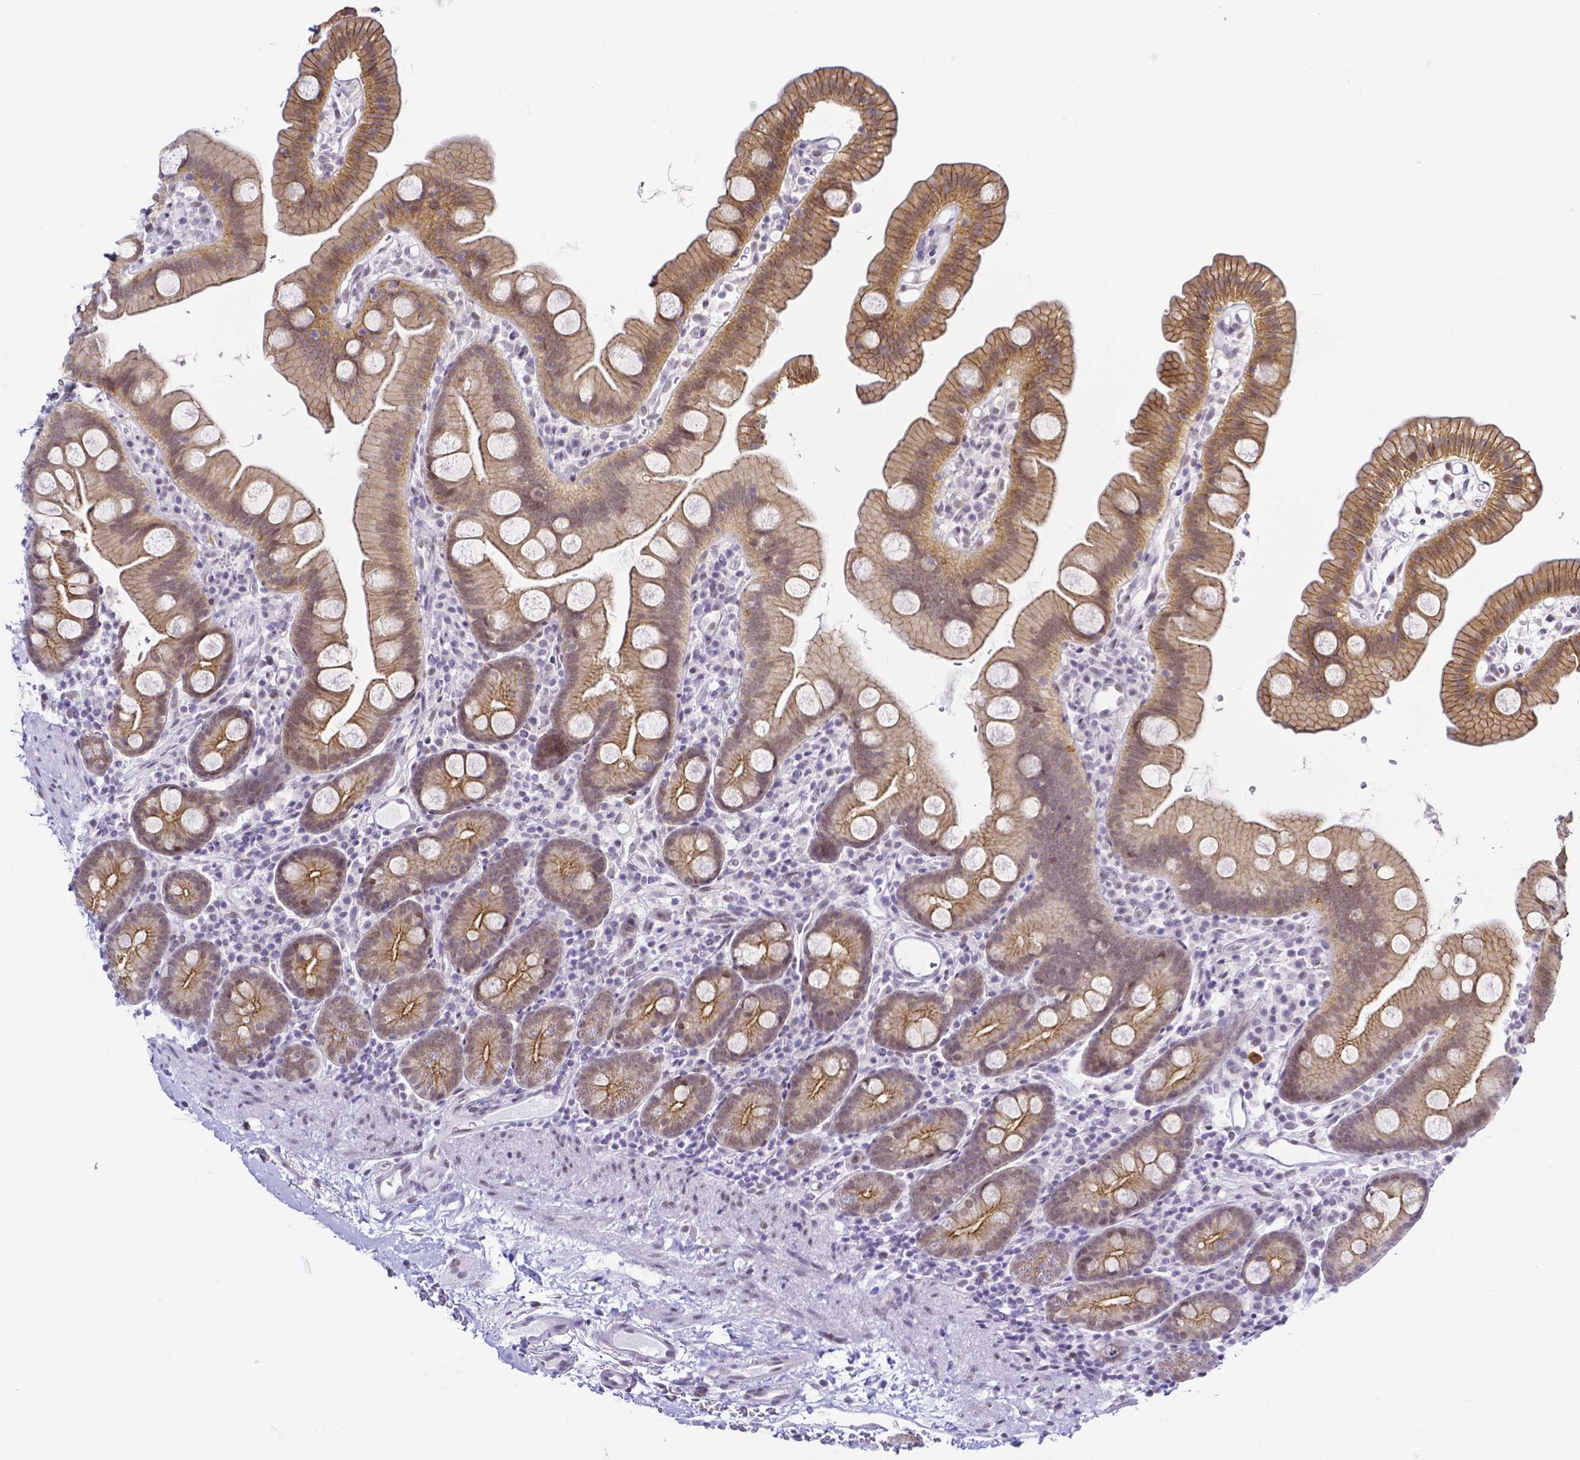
{"staining": {"intensity": "moderate", "quantity": ">75%", "location": "cytoplasmic/membranous"}, "tissue": "small intestine", "cell_type": "Glandular cells", "image_type": "normal", "snomed": [{"axis": "morphology", "description": "Normal tissue, NOS"}, {"axis": "topography", "description": "Small intestine"}], "caption": "This image shows immunohistochemistry staining of benign human small intestine, with medium moderate cytoplasmic/membranous expression in approximately >75% of glandular cells.", "gene": "FAM83G", "patient": {"sex": "female", "age": 68}}